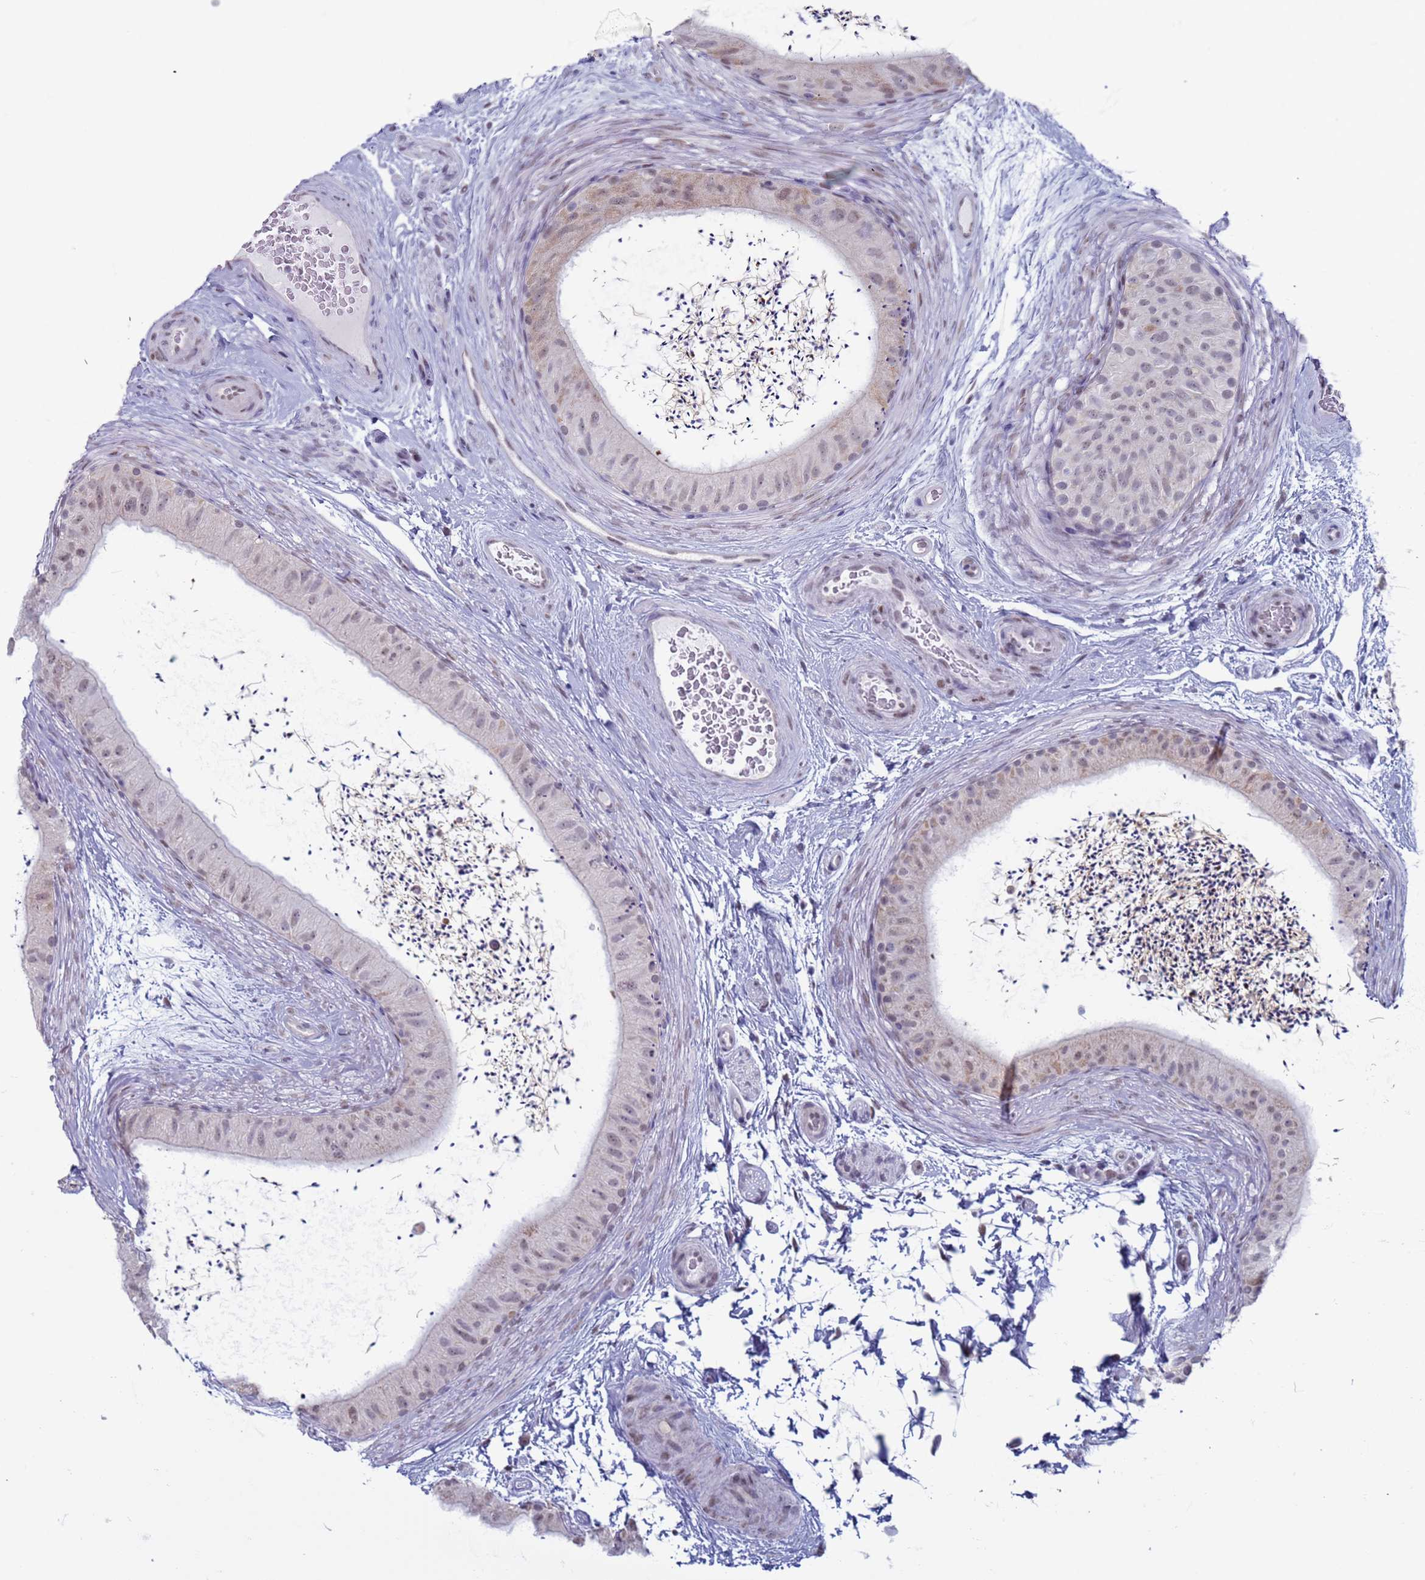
{"staining": {"intensity": "weak", "quantity": "25%-75%", "location": "nuclear"}, "tissue": "epididymis", "cell_type": "Glandular cells", "image_type": "normal", "snomed": [{"axis": "morphology", "description": "Normal tissue, NOS"}, {"axis": "topography", "description": "Epididymis"}], "caption": "Unremarkable epididymis exhibits weak nuclear expression in about 25%-75% of glandular cells, visualized by immunohistochemistry. (Stains: DAB in brown, nuclei in blue, Microscopy: brightfield microscopy at high magnification).", "gene": "SAE1", "patient": {"sex": "male", "age": 50}}